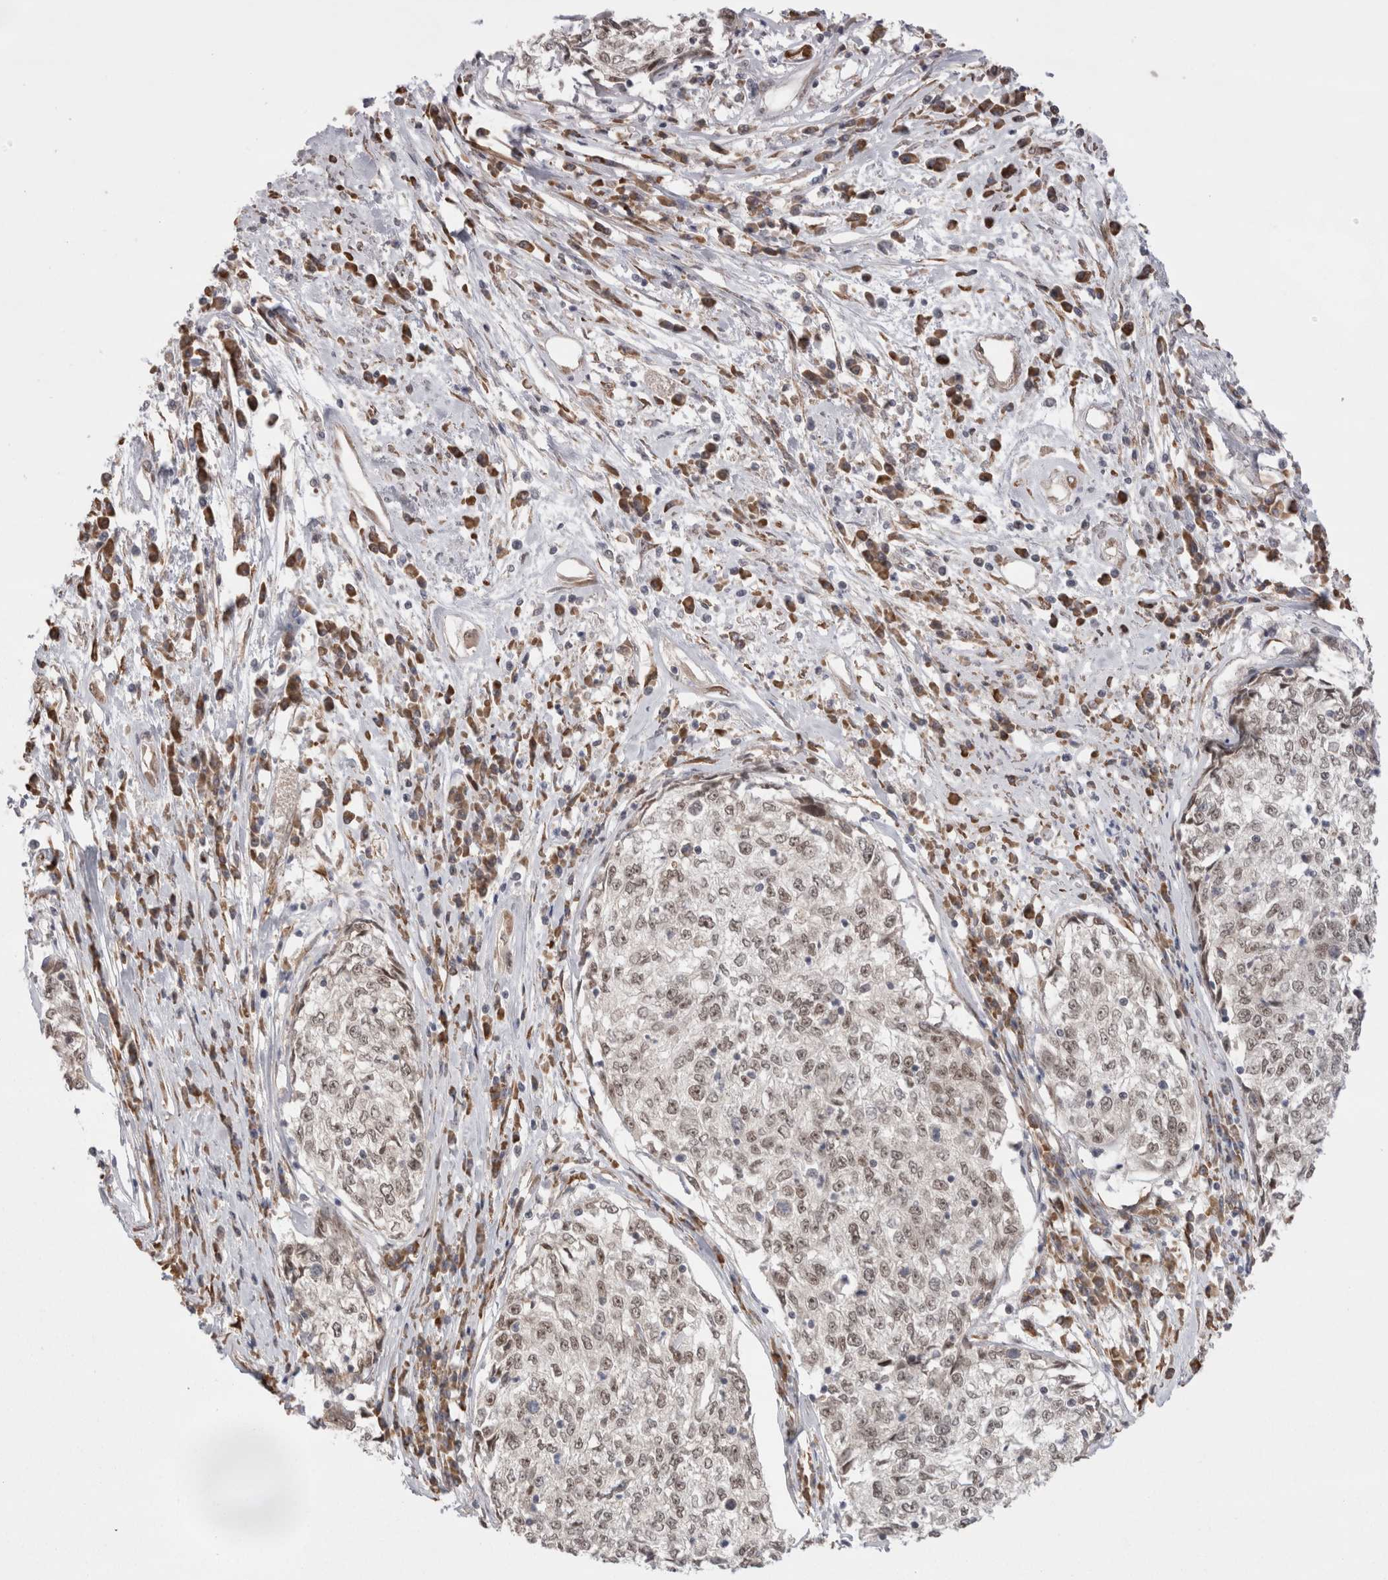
{"staining": {"intensity": "weak", "quantity": ">75%", "location": "nuclear"}, "tissue": "cervical cancer", "cell_type": "Tumor cells", "image_type": "cancer", "snomed": [{"axis": "morphology", "description": "Squamous cell carcinoma, NOS"}, {"axis": "topography", "description": "Cervix"}], "caption": "High-magnification brightfield microscopy of squamous cell carcinoma (cervical) stained with DAB (brown) and counterstained with hematoxylin (blue). tumor cells exhibit weak nuclear expression is appreciated in approximately>75% of cells.", "gene": "EXOSC4", "patient": {"sex": "female", "age": 57}}